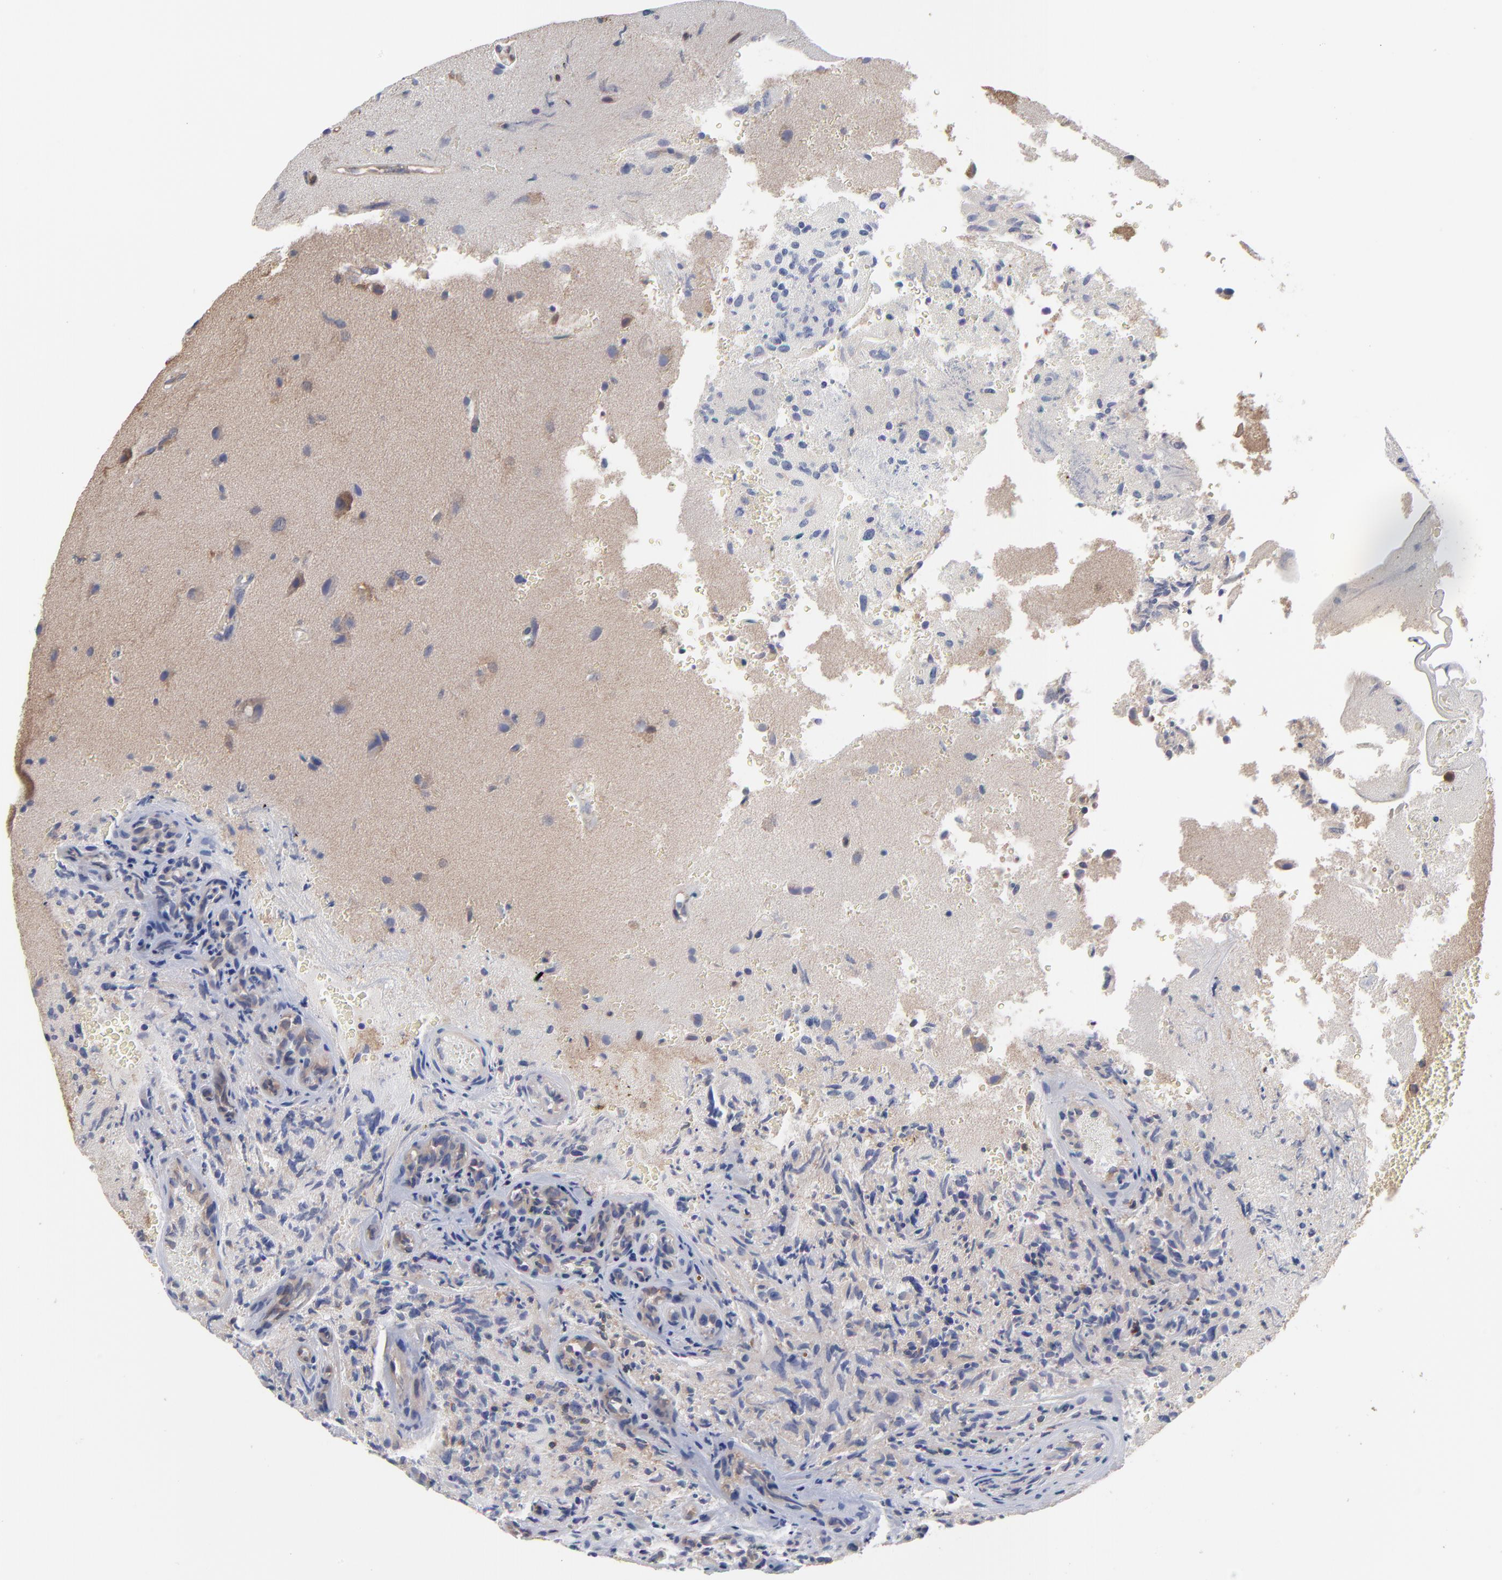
{"staining": {"intensity": "moderate", "quantity": ">75%", "location": "cytoplasmic/membranous"}, "tissue": "glioma", "cell_type": "Tumor cells", "image_type": "cancer", "snomed": [{"axis": "morphology", "description": "Normal tissue, NOS"}, {"axis": "morphology", "description": "Glioma, malignant, High grade"}, {"axis": "topography", "description": "Cerebral cortex"}], "caption": "This is a photomicrograph of immunohistochemistry (IHC) staining of malignant glioma (high-grade), which shows moderate positivity in the cytoplasmic/membranous of tumor cells.", "gene": "NFKBIA", "patient": {"sex": "male", "age": 75}}